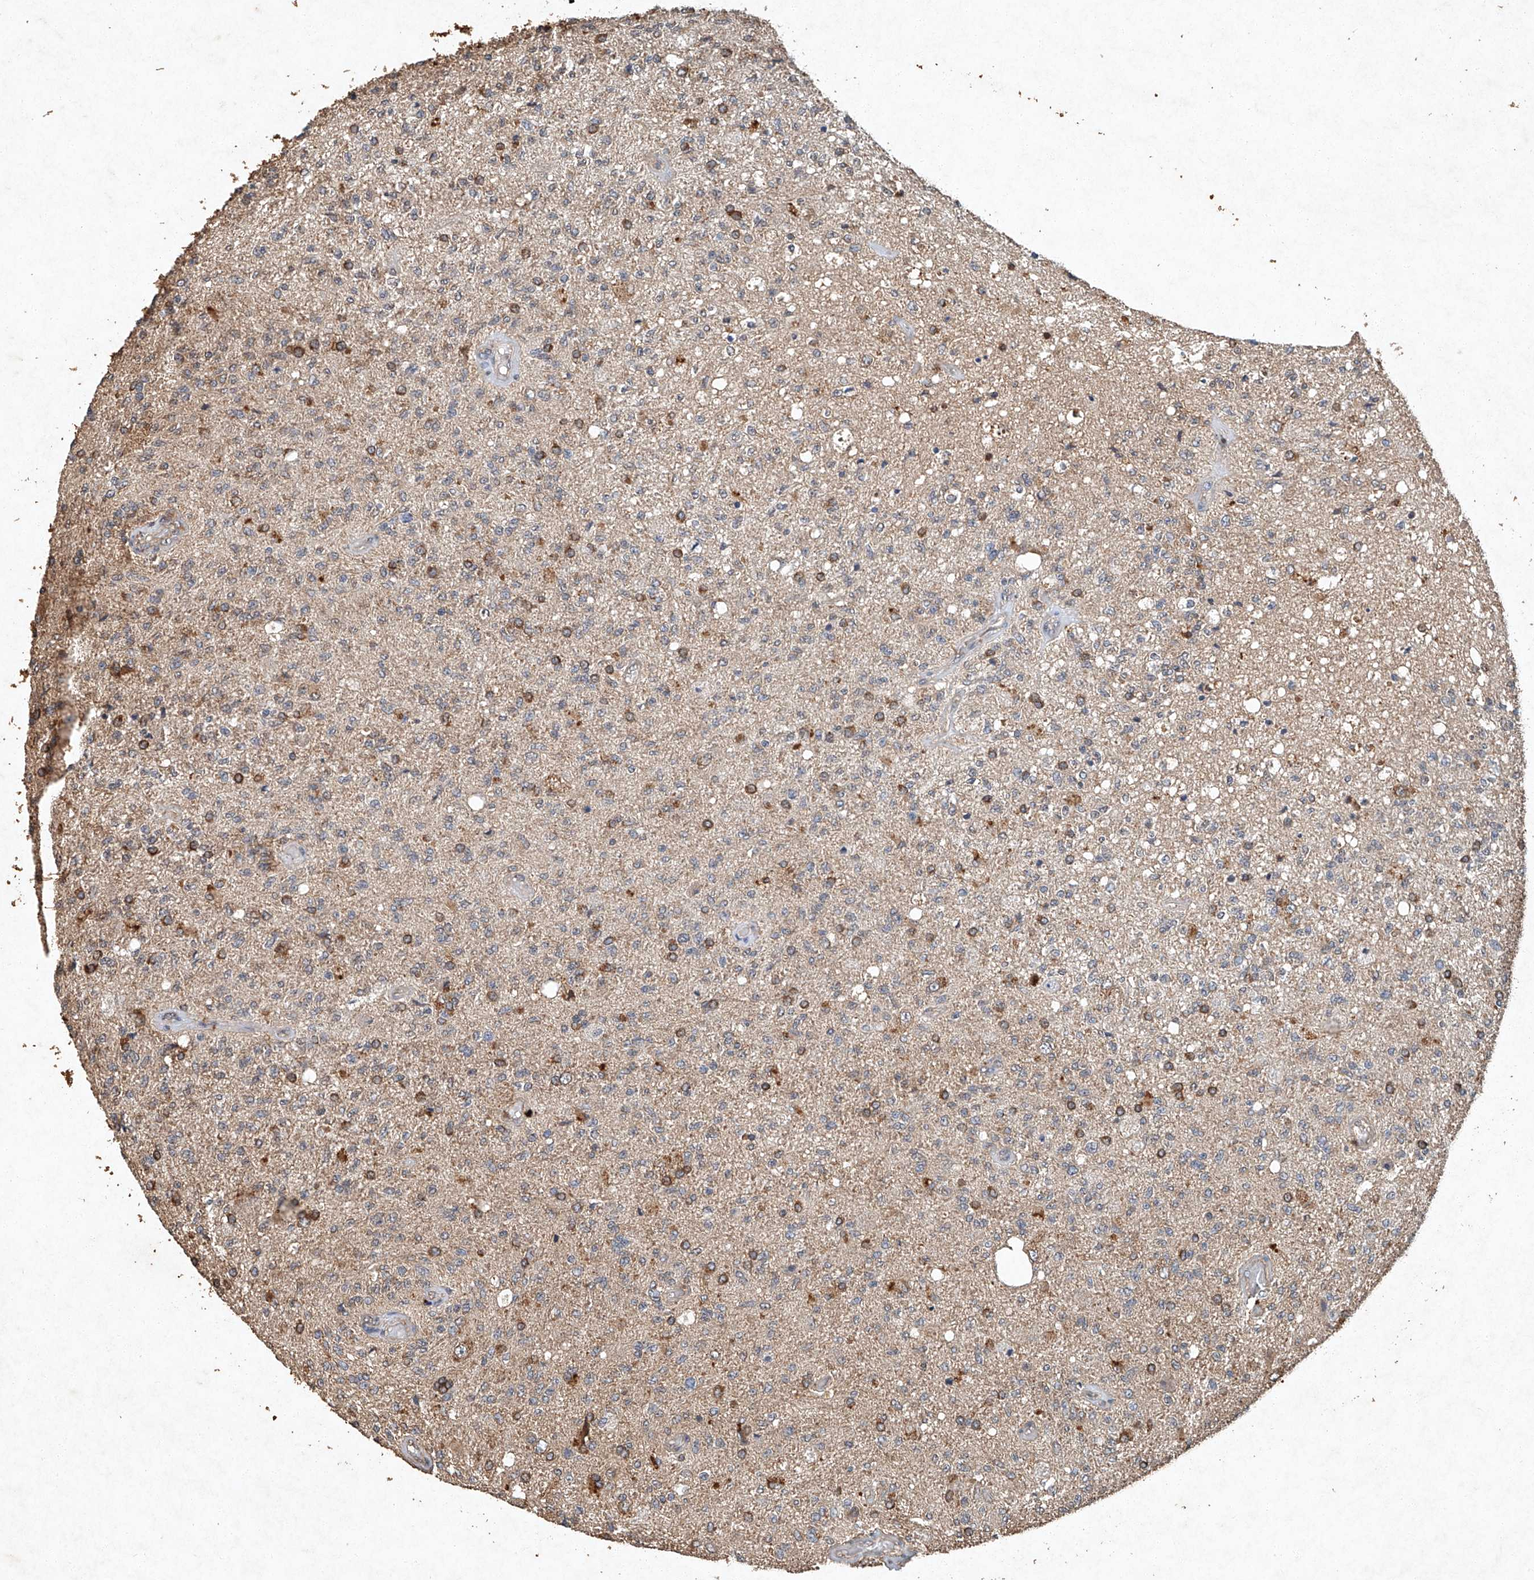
{"staining": {"intensity": "negative", "quantity": "none", "location": "none"}, "tissue": "glioma", "cell_type": "Tumor cells", "image_type": "cancer", "snomed": [{"axis": "morphology", "description": "Normal tissue, NOS"}, {"axis": "morphology", "description": "Glioma, malignant, High grade"}, {"axis": "topography", "description": "Cerebral cortex"}], "caption": "This is a histopathology image of IHC staining of malignant glioma (high-grade), which shows no expression in tumor cells. (IHC, brightfield microscopy, high magnification).", "gene": "STK3", "patient": {"sex": "male", "age": 77}}